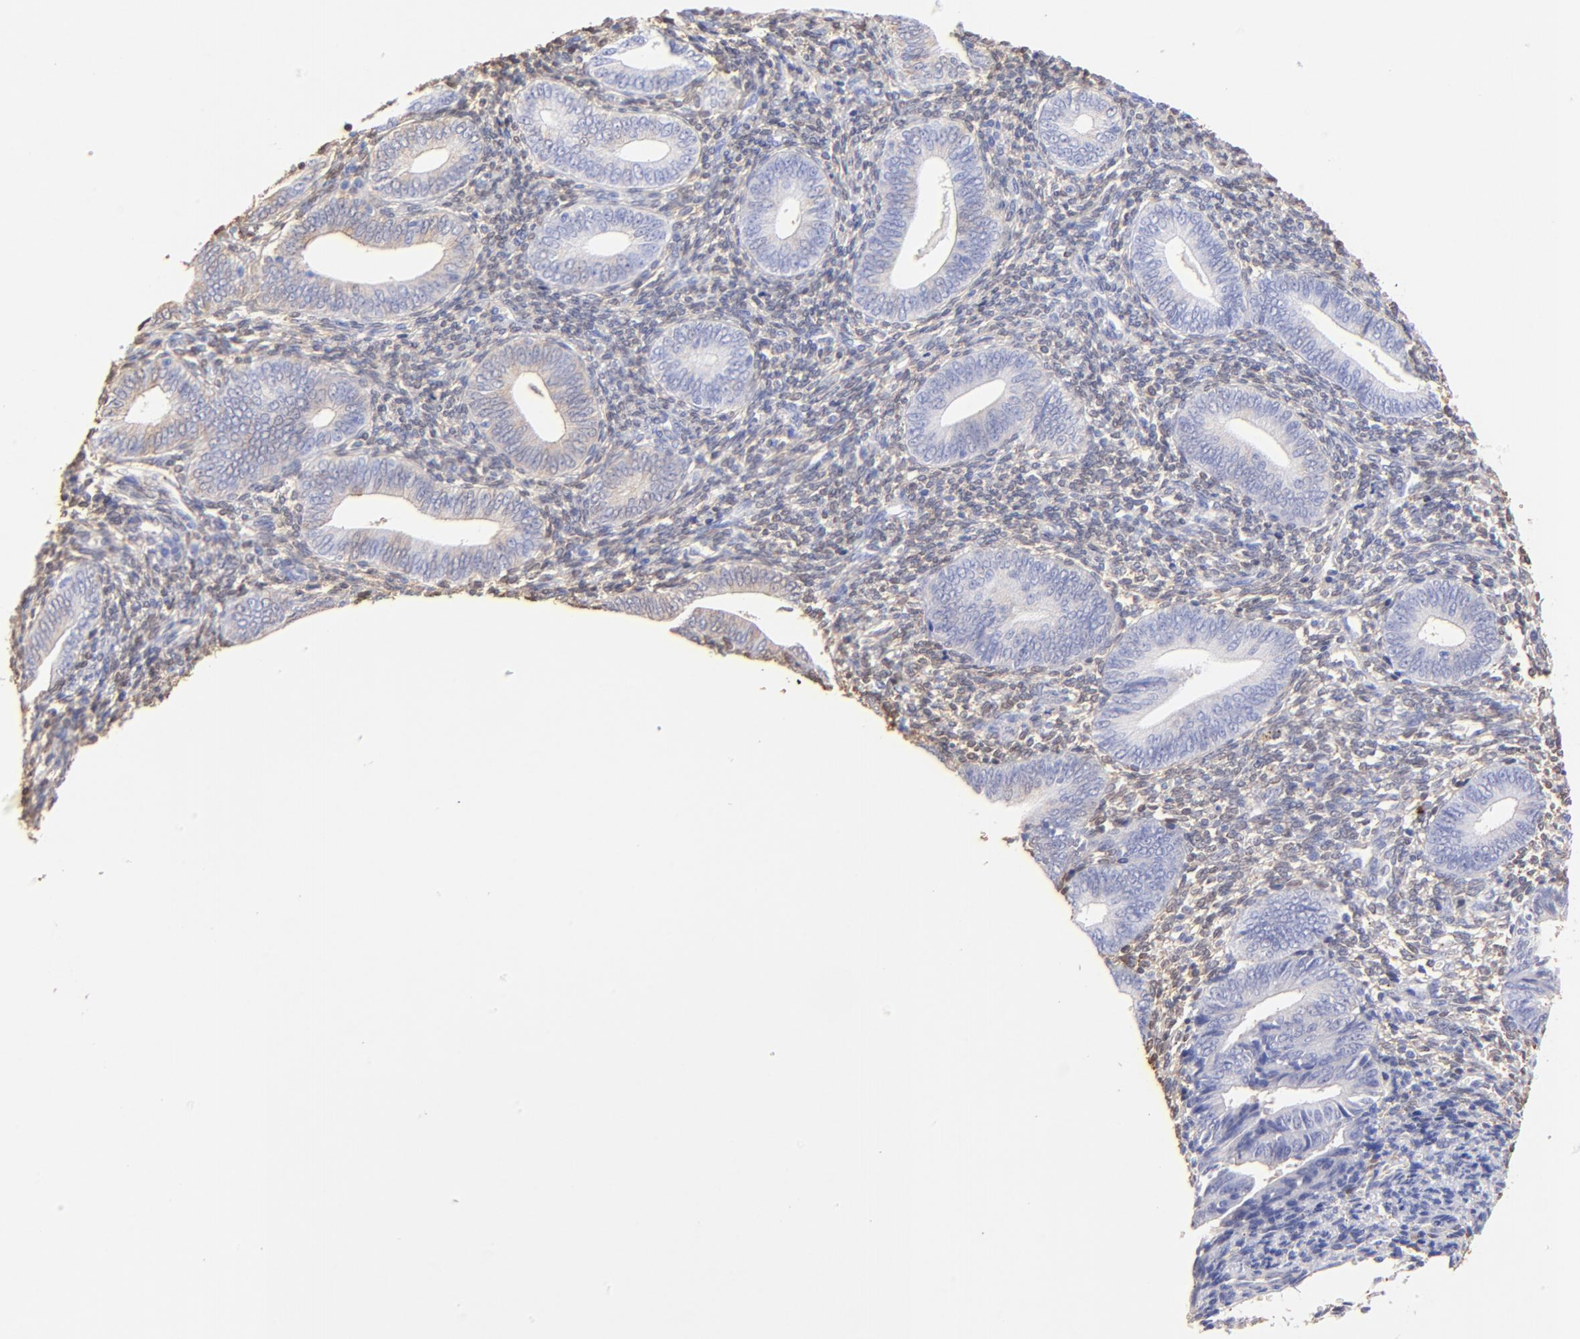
{"staining": {"intensity": "weak", "quantity": "<25%", "location": "cytoplasmic/membranous"}, "tissue": "endometrium", "cell_type": "Cells in endometrial stroma", "image_type": "normal", "snomed": [{"axis": "morphology", "description": "Normal tissue, NOS"}, {"axis": "topography", "description": "Uterus"}, {"axis": "topography", "description": "Endometrium"}], "caption": "Endometrium was stained to show a protein in brown. There is no significant expression in cells in endometrial stroma.", "gene": "ALDH1A1", "patient": {"sex": "female", "age": 33}}